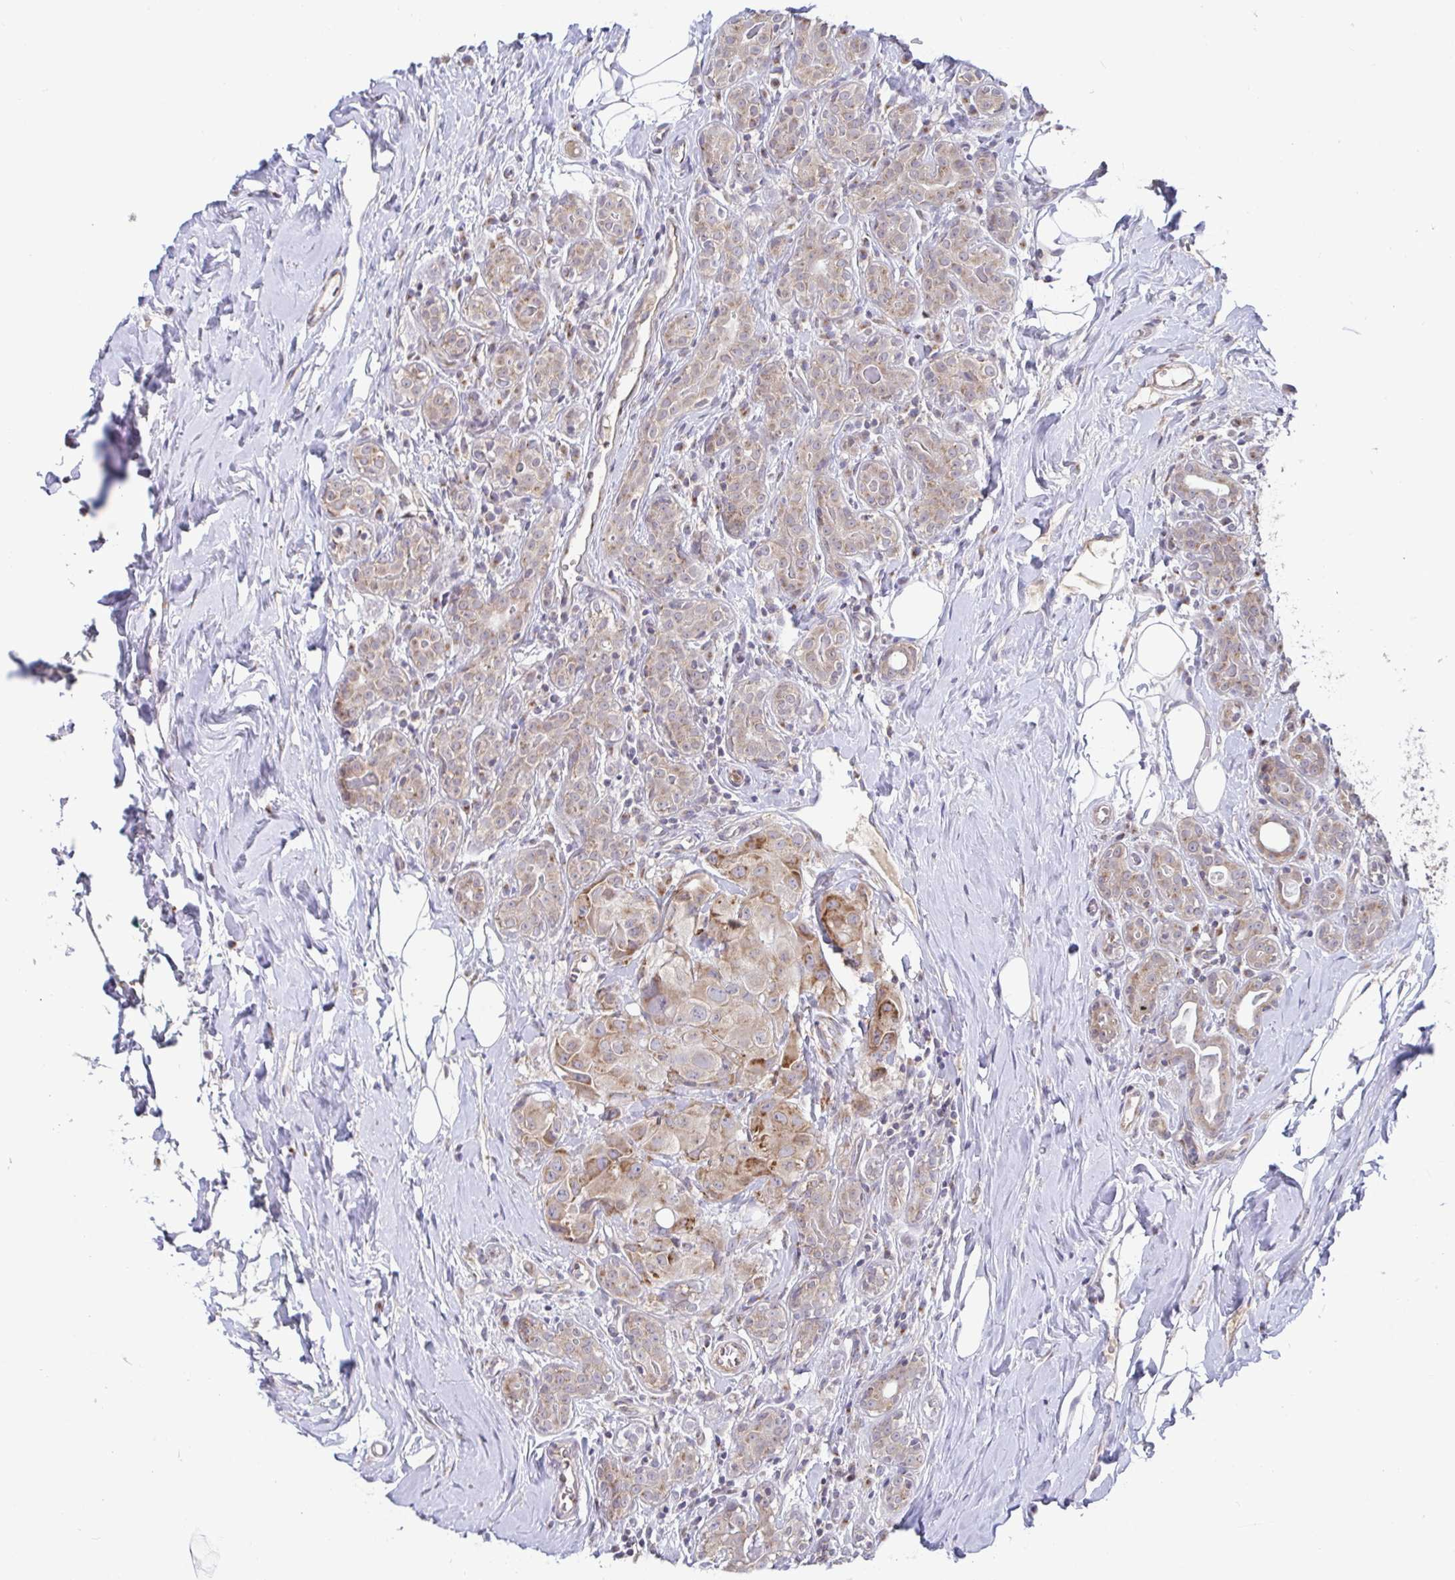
{"staining": {"intensity": "moderate", "quantity": "25%-75%", "location": "cytoplasmic/membranous"}, "tissue": "breast cancer", "cell_type": "Tumor cells", "image_type": "cancer", "snomed": [{"axis": "morphology", "description": "Duct carcinoma"}, {"axis": "topography", "description": "Breast"}], "caption": "Immunohistochemical staining of human breast invasive ductal carcinoma shows medium levels of moderate cytoplasmic/membranous staining in about 25%-75% of tumor cells.", "gene": "ATP5MJ", "patient": {"sex": "female", "age": 43}}